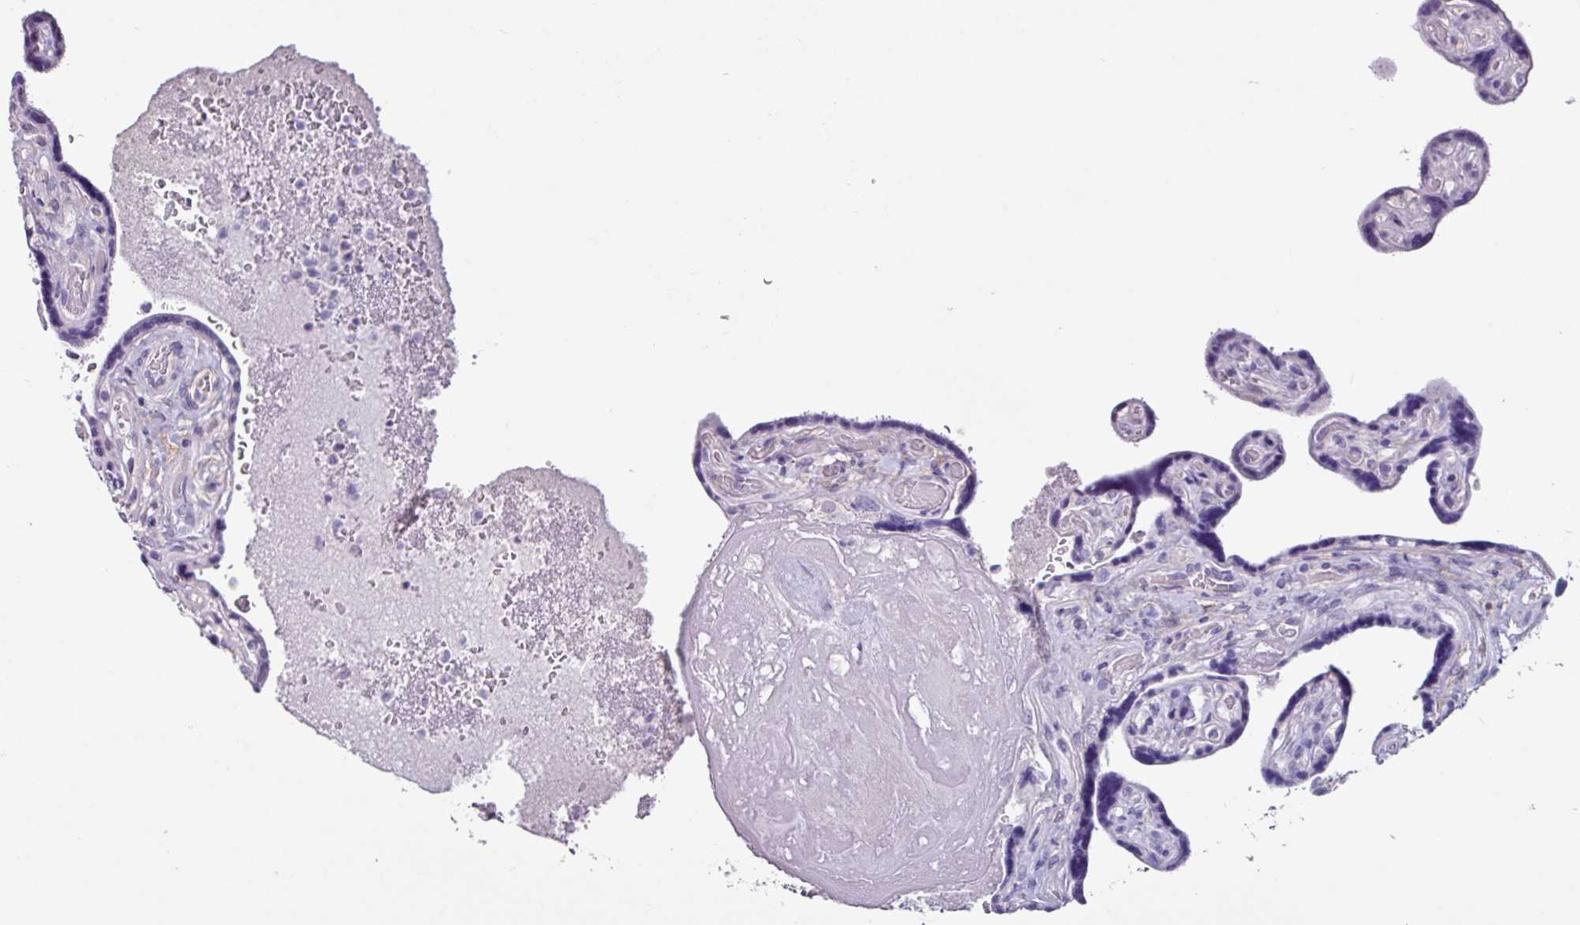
{"staining": {"intensity": "negative", "quantity": "none", "location": "none"}, "tissue": "placenta", "cell_type": "Decidual cells", "image_type": "normal", "snomed": [{"axis": "morphology", "description": "Normal tissue, NOS"}, {"axis": "topography", "description": "Placenta"}], "caption": "A histopathology image of placenta stained for a protein demonstrates no brown staining in decidual cells. Brightfield microscopy of immunohistochemistry (IHC) stained with DAB (brown) and hematoxylin (blue), captured at high magnification.", "gene": "OTX1", "patient": {"sex": "female", "age": 32}}